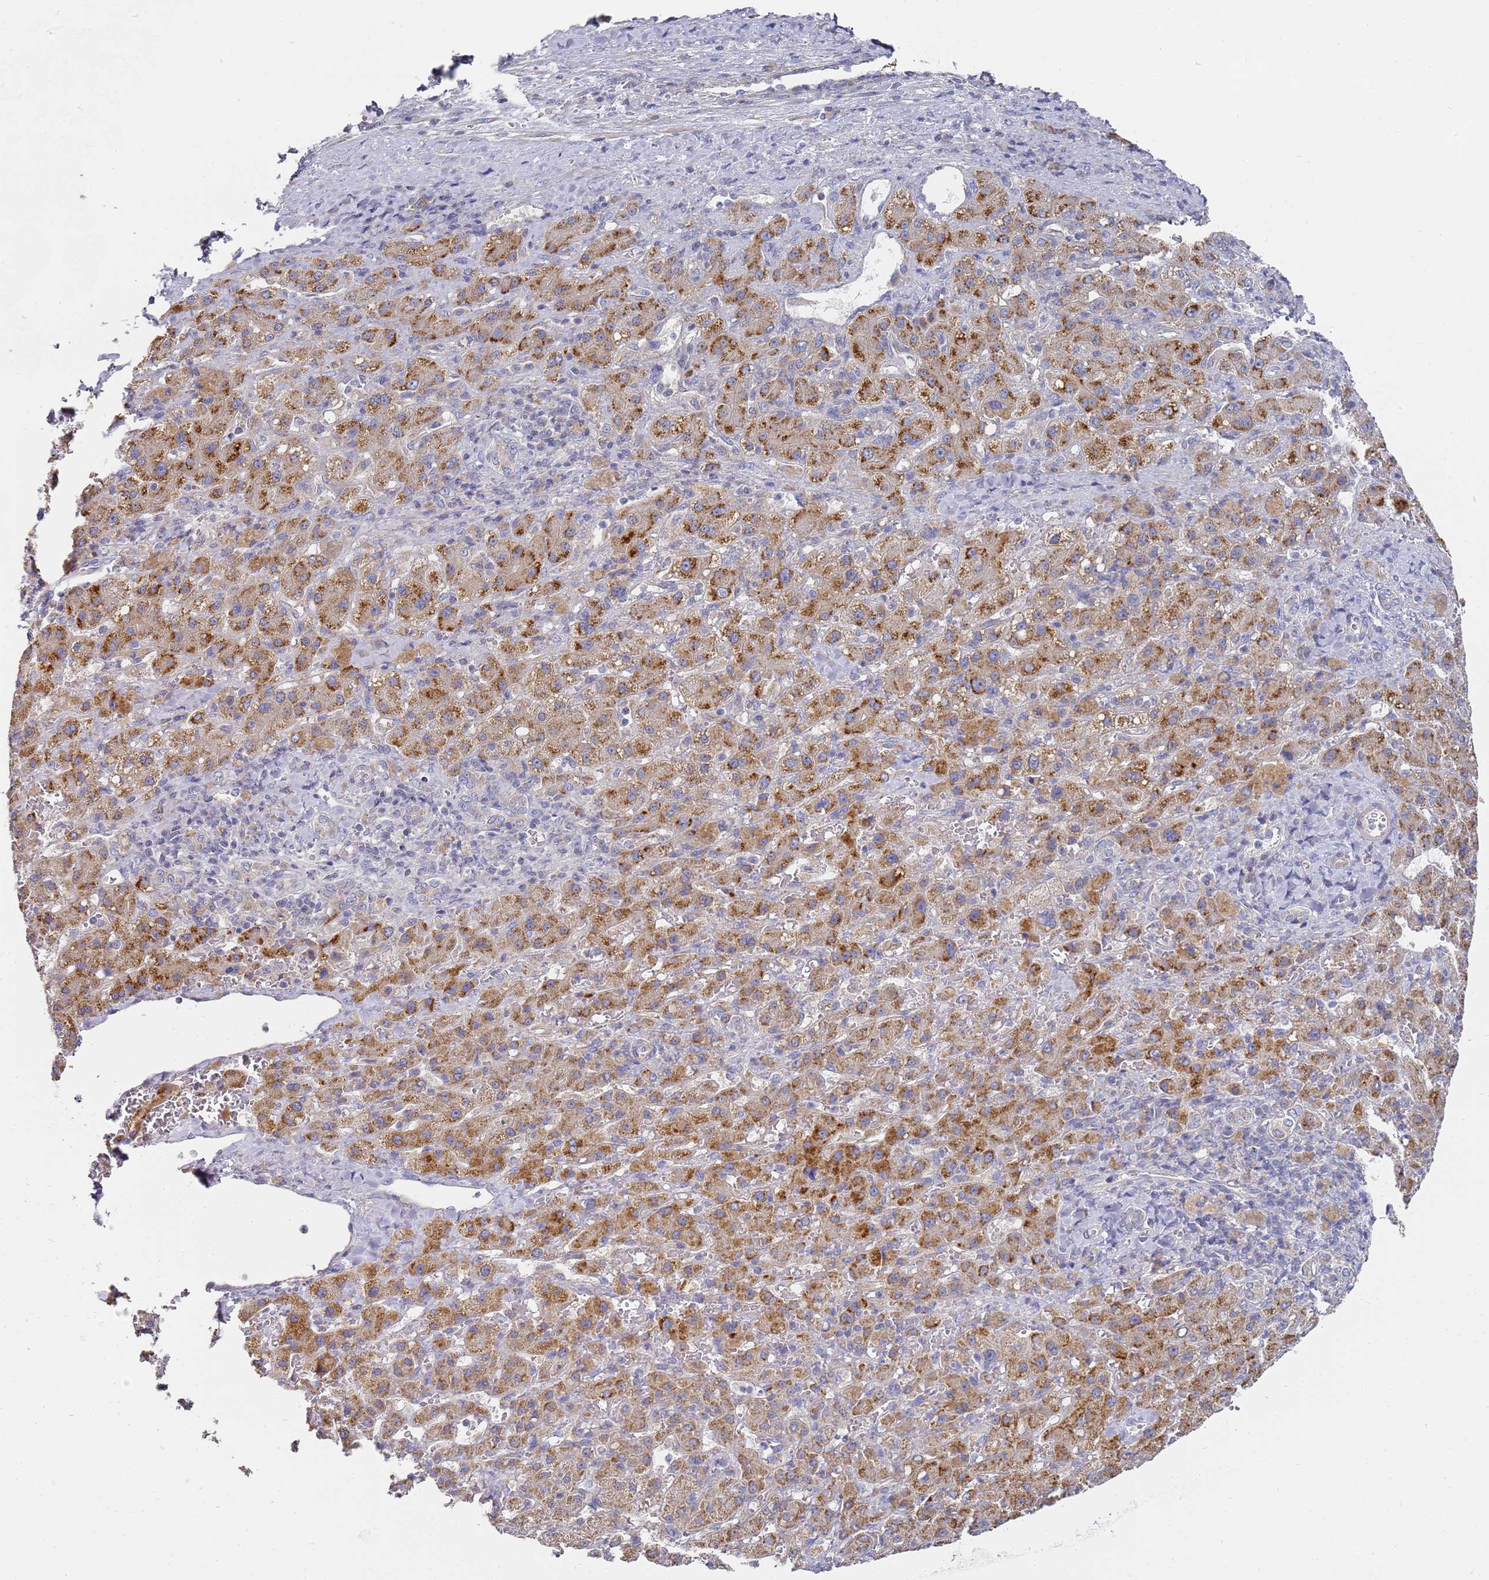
{"staining": {"intensity": "moderate", "quantity": ">75%", "location": "cytoplasmic/membranous"}, "tissue": "liver cancer", "cell_type": "Tumor cells", "image_type": "cancer", "snomed": [{"axis": "morphology", "description": "Carcinoma, Hepatocellular, NOS"}, {"axis": "topography", "description": "Liver"}], "caption": "An image showing moderate cytoplasmic/membranous expression in about >75% of tumor cells in hepatocellular carcinoma (liver), as visualized by brown immunohistochemical staining.", "gene": "SCAPER", "patient": {"sex": "female", "age": 58}}